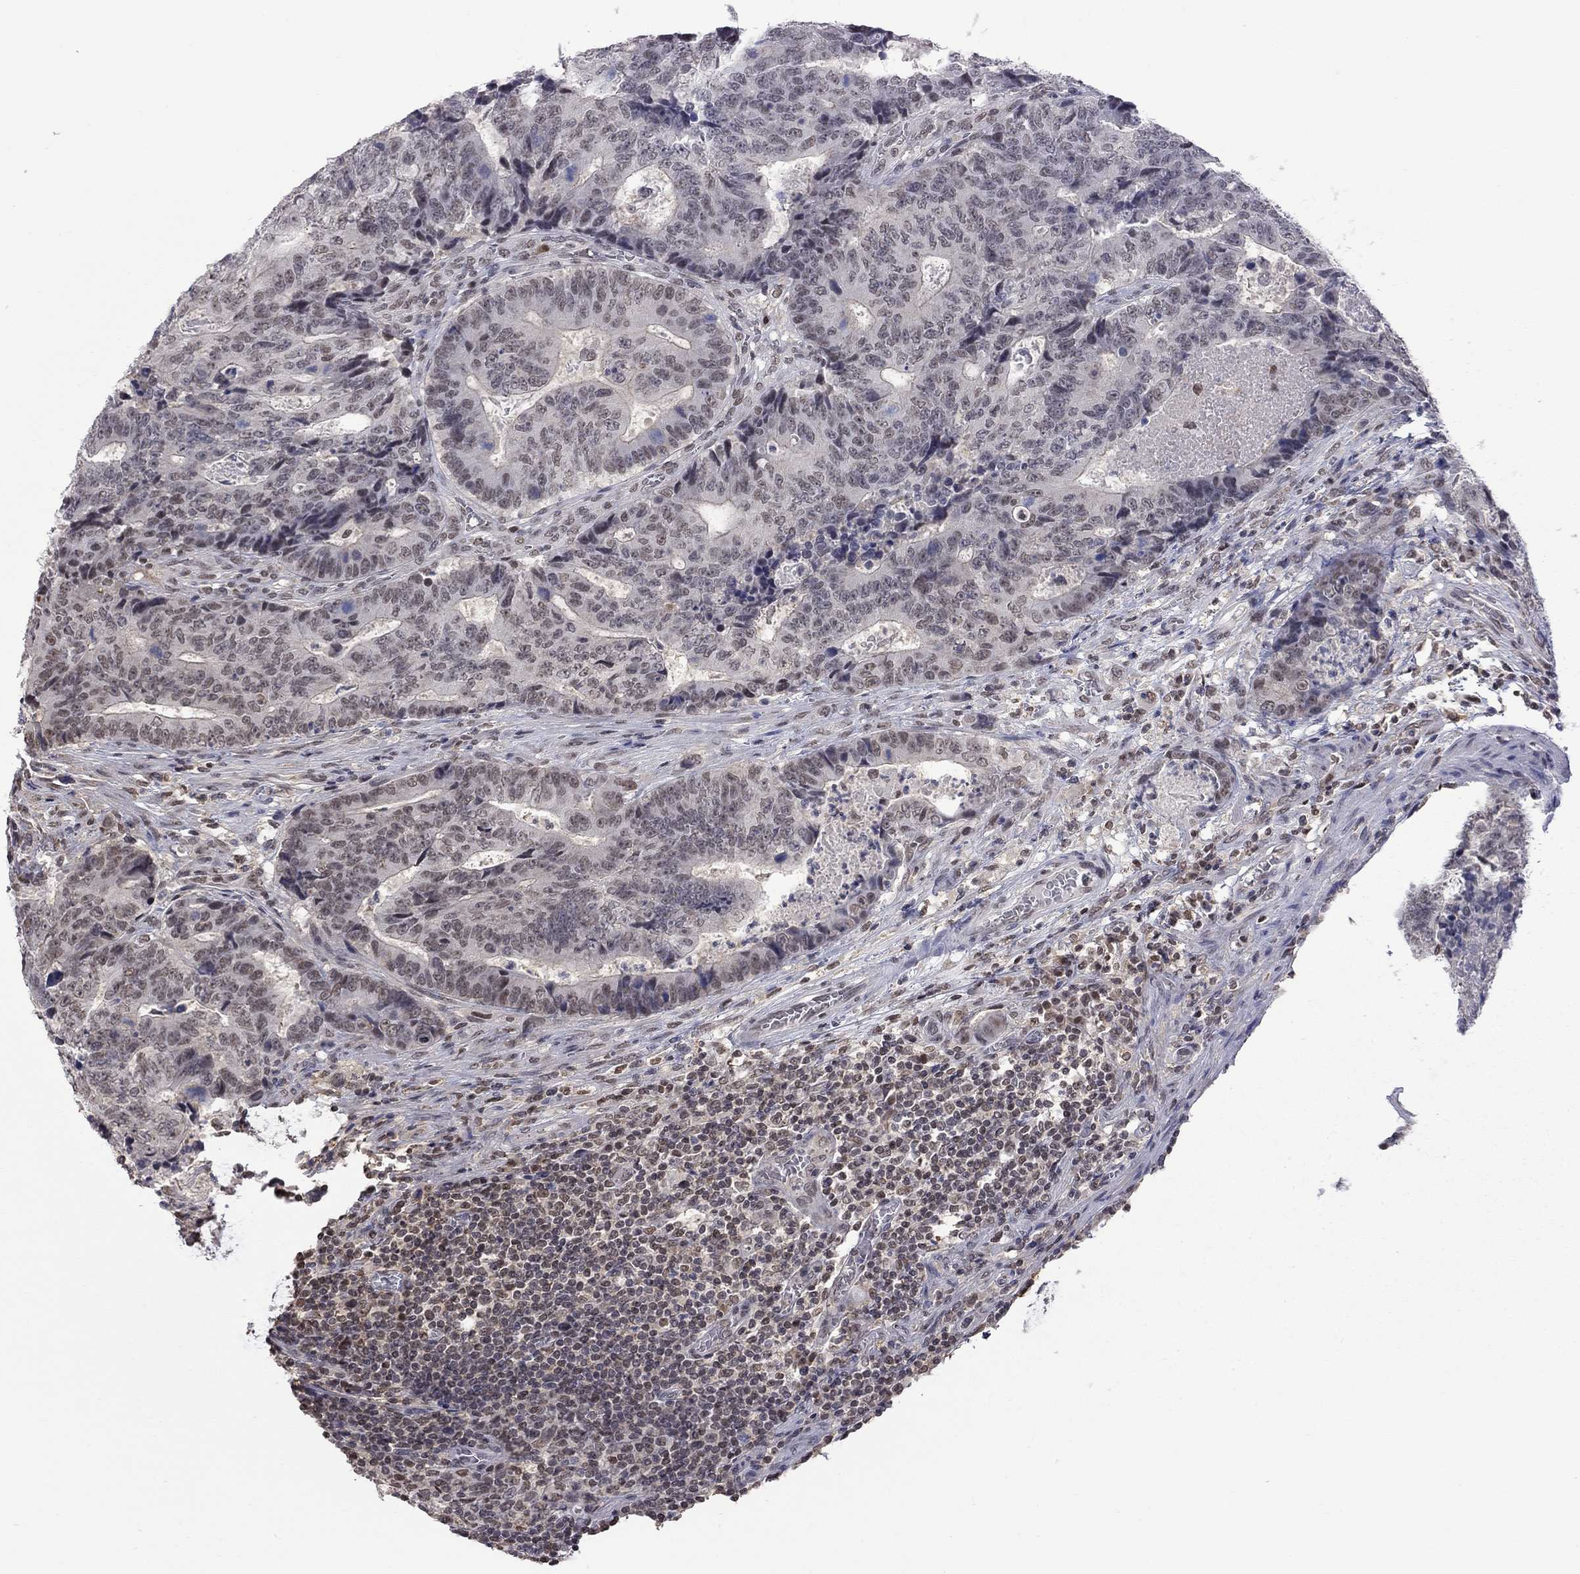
{"staining": {"intensity": "negative", "quantity": "none", "location": "none"}, "tissue": "colorectal cancer", "cell_type": "Tumor cells", "image_type": "cancer", "snomed": [{"axis": "morphology", "description": "Adenocarcinoma, NOS"}, {"axis": "topography", "description": "Colon"}], "caption": "DAB immunohistochemical staining of human colorectal cancer (adenocarcinoma) shows no significant expression in tumor cells.", "gene": "RFWD3", "patient": {"sex": "female", "age": 48}}